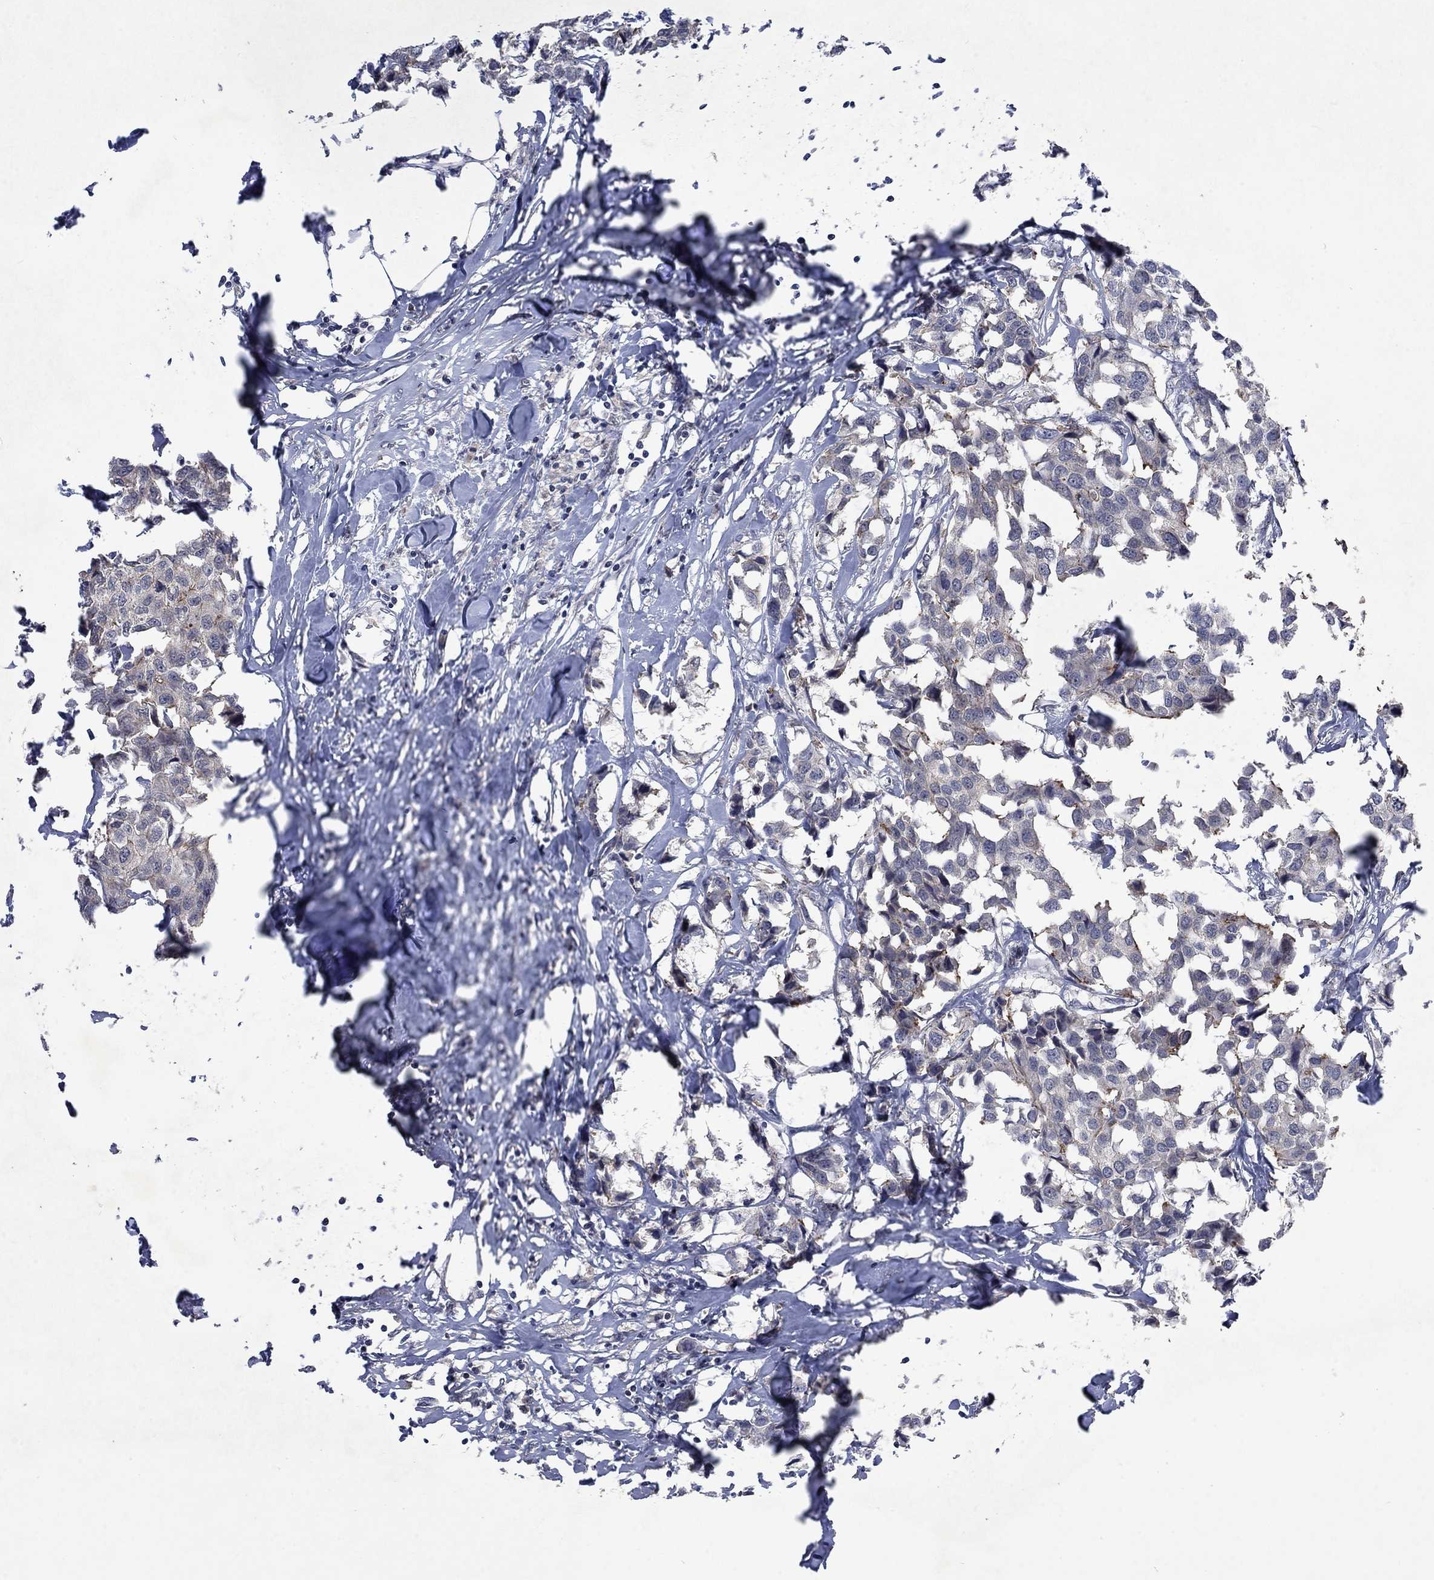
{"staining": {"intensity": "negative", "quantity": "none", "location": "none"}, "tissue": "breast cancer", "cell_type": "Tumor cells", "image_type": "cancer", "snomed": [{"axis": "morphology", "description": "Duct carcinoma"}, {"axis": "topography", "description": "Breast"}], "caption": "Protein analysis of breast intraductal carcinoma shows no significant positivity in tumor cells.", "gene": "PPP1R9A", "patient": {"sex": "female", "age": 80}}